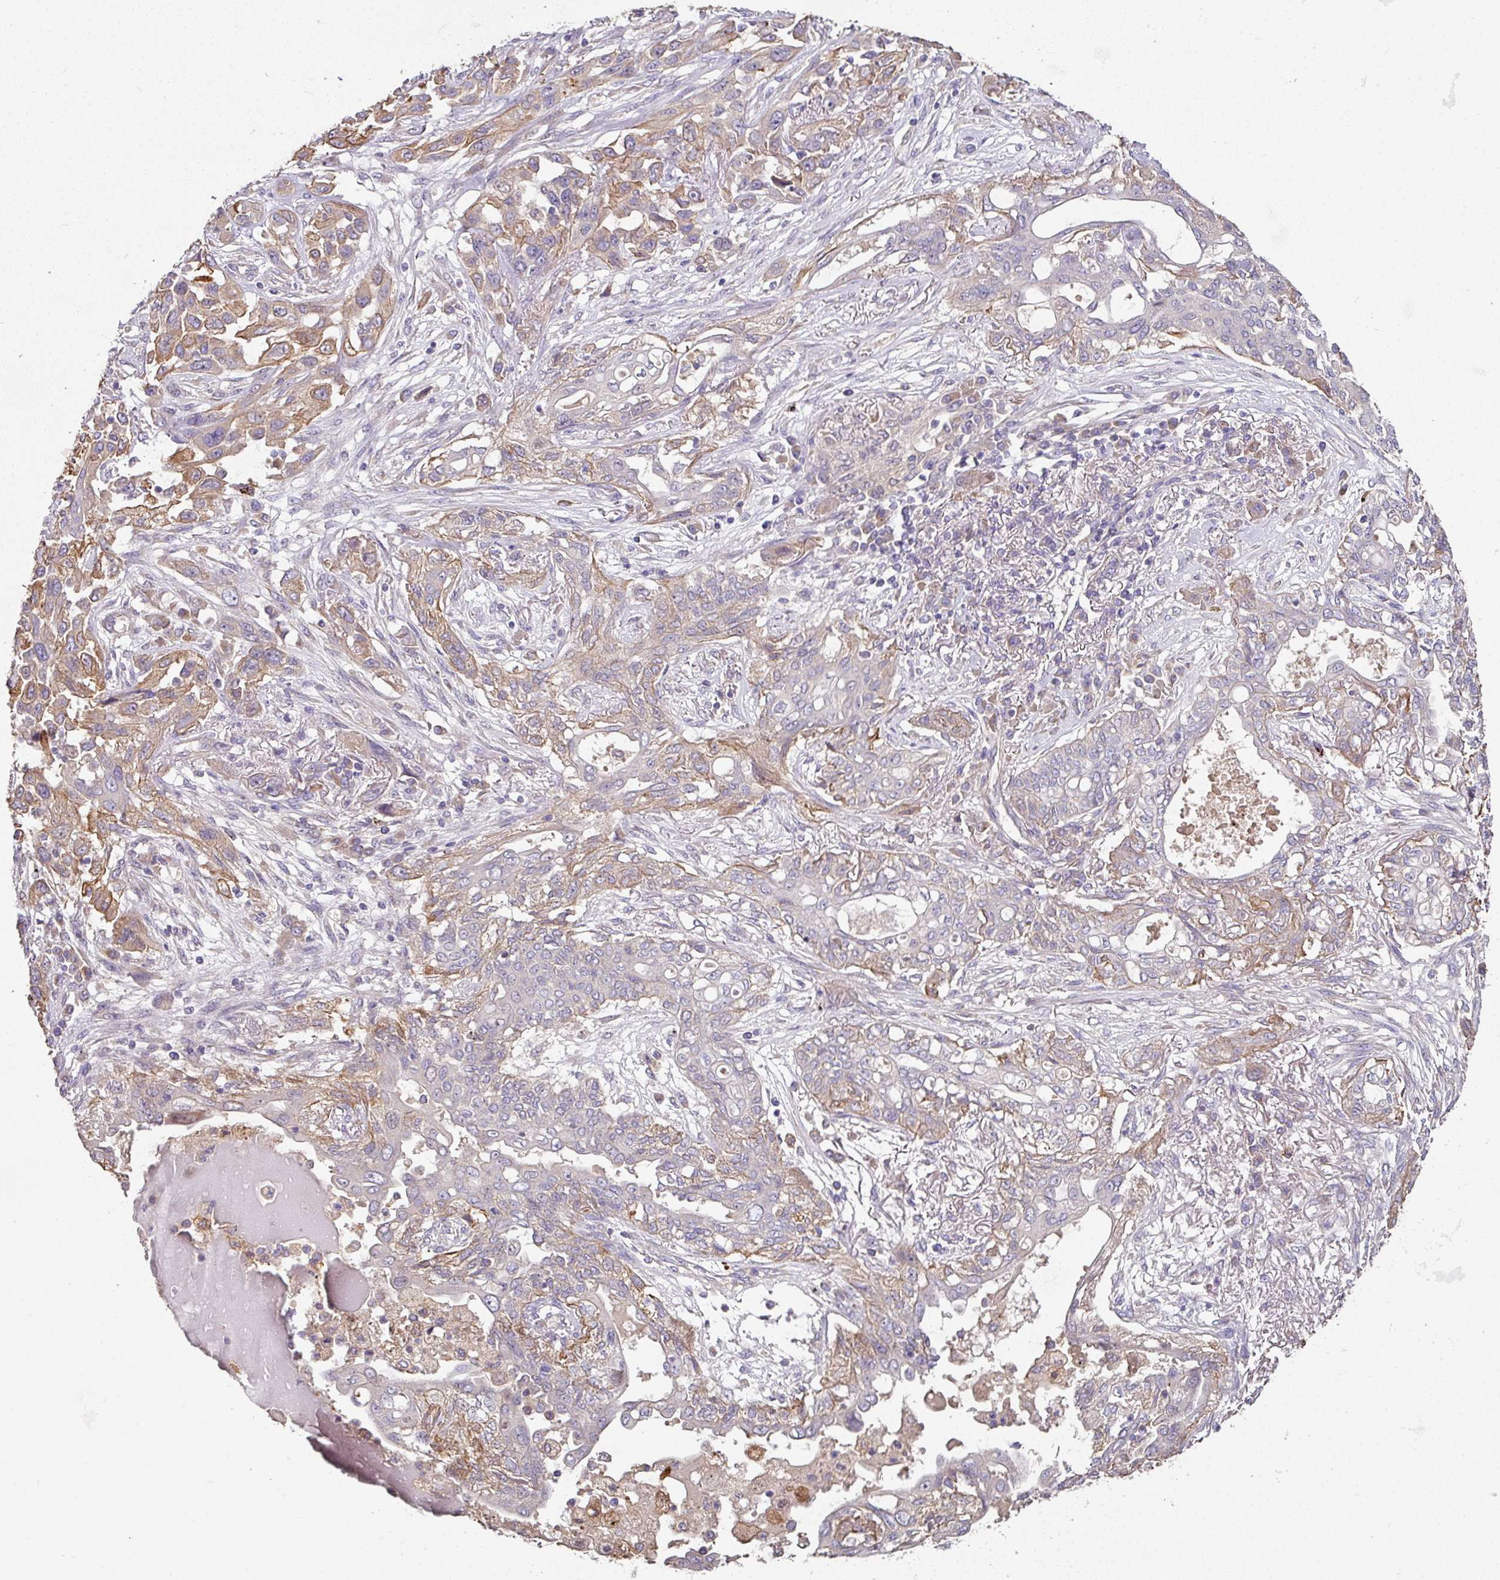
{"staining": {"intensity": "moderate", "quantity": "<25%", "location": "cytoplasmic/membranous"}, "tissue": "lung cancer", "cell_type": "Tumor cells", "image_type": "cancer", "snomed": [{"axis": "morphology", "description": "Squamous cell carcinoma, NOS"}, {"axis": "topography", "description": "Lung"}], "caption": "A high-resolution histopathology image shows IHC staining of lung cancer, which demonstrates moderate cytoplasmic/membranous expression in about <25% of tumor cells. The protein is stained brown, and the nuclei are stained in blue (DAB IHC with brightfield microscopy, high magnification).", "gene": "C4orf48", "patient": {"sex": "female", "age": 70}}